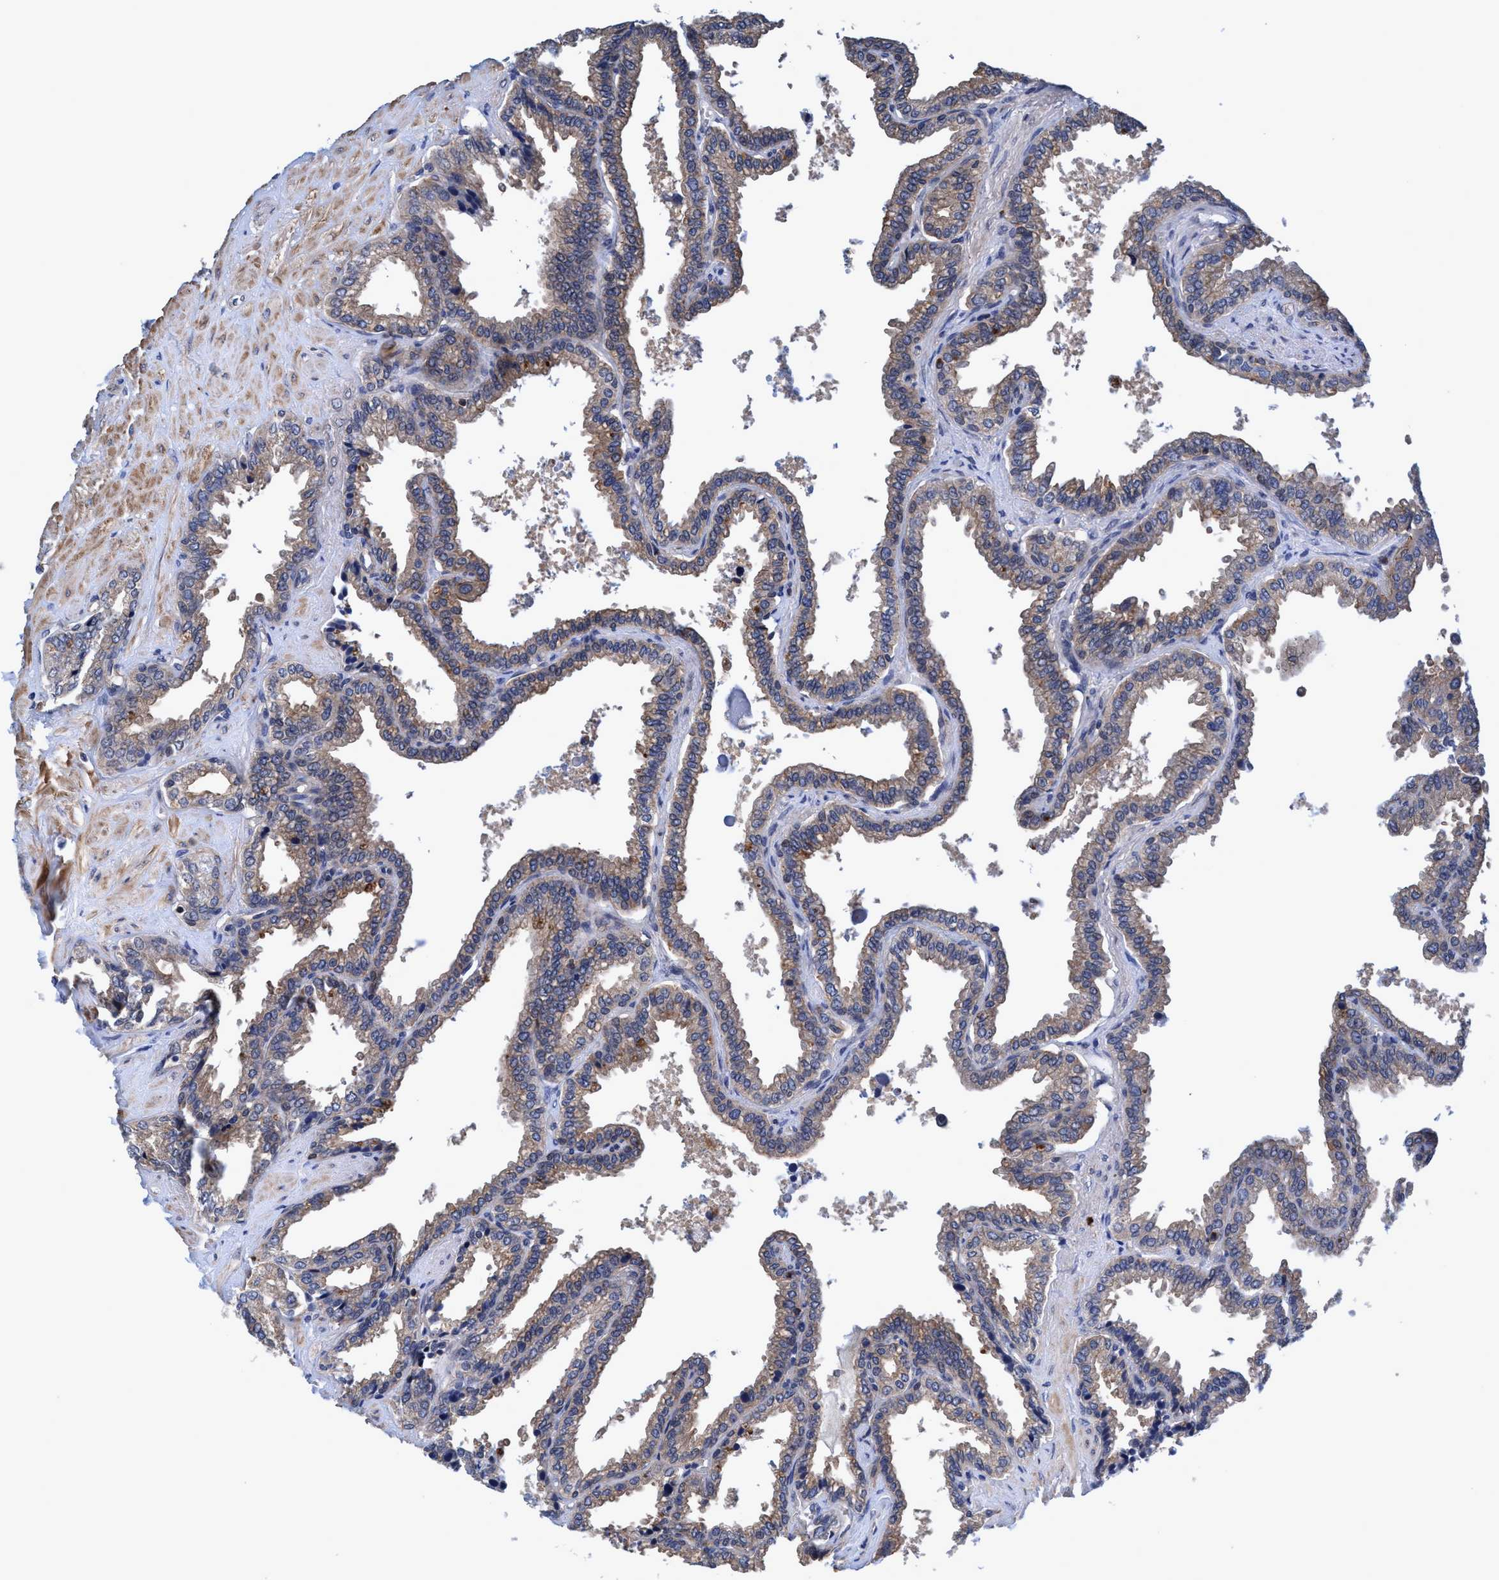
{"staining": {"intensity": "weak", "quantity": ">75%", "location": "cytoplasmic/membranous"}, "tissue": "seminal vesicle", "cell_type": "Glandular cells", "image_type": "normal", "snomed": [{"axis": "morphology", "description": "Normal tissue, NOS"}, {"axis": "topography", "description": "Seminal veicle"}], "caption": "Seminal vesicle stained with IHC demonstrates weak cytoplasmic/membranous positivity in approximately >75% of glandular cells.", "gene": "CALCOCO2", "patient": {"sex": "male", "age": 46}}